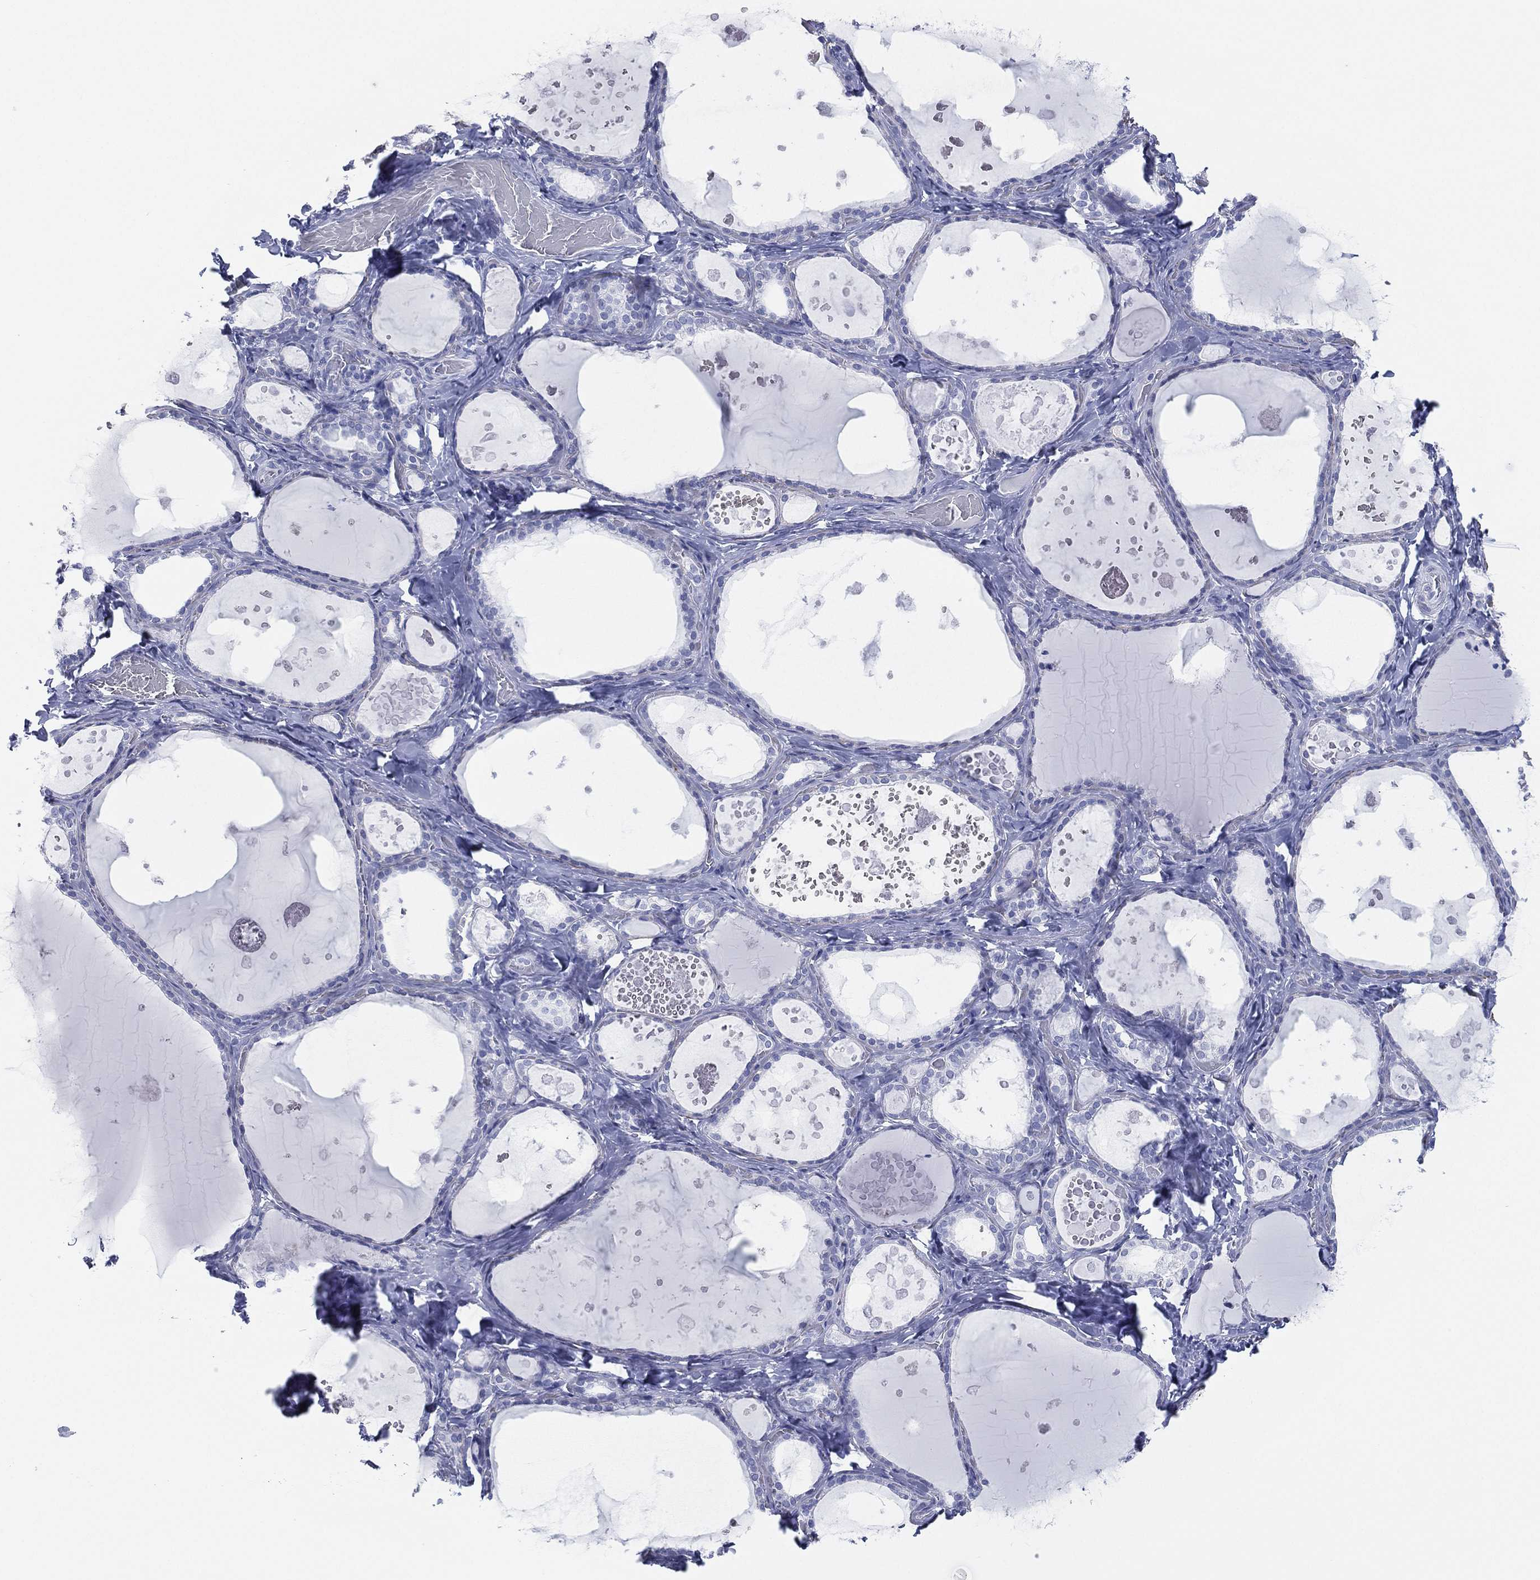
{"staining": {"intensity": "negative", "quantity": "none", "location": "none"}, "tissue": "thyroid gland", "cell_type": "Glandular cells", "image_type": "normal", "snomed": [{"axis": "morphology", "description": "Normal tissue, NOS"}, {"axis": "topography", "description": "Thyroid gland"}], "caption": "The histopathology image displays no staining of glandular cells in unremarkable thyroid gland. The staining is performed using DAB brown chromogen with nuclei counter-stained in using hematoxylin.", "gene": "CD79A", "patient": {"sex": "female", "age": 56}}